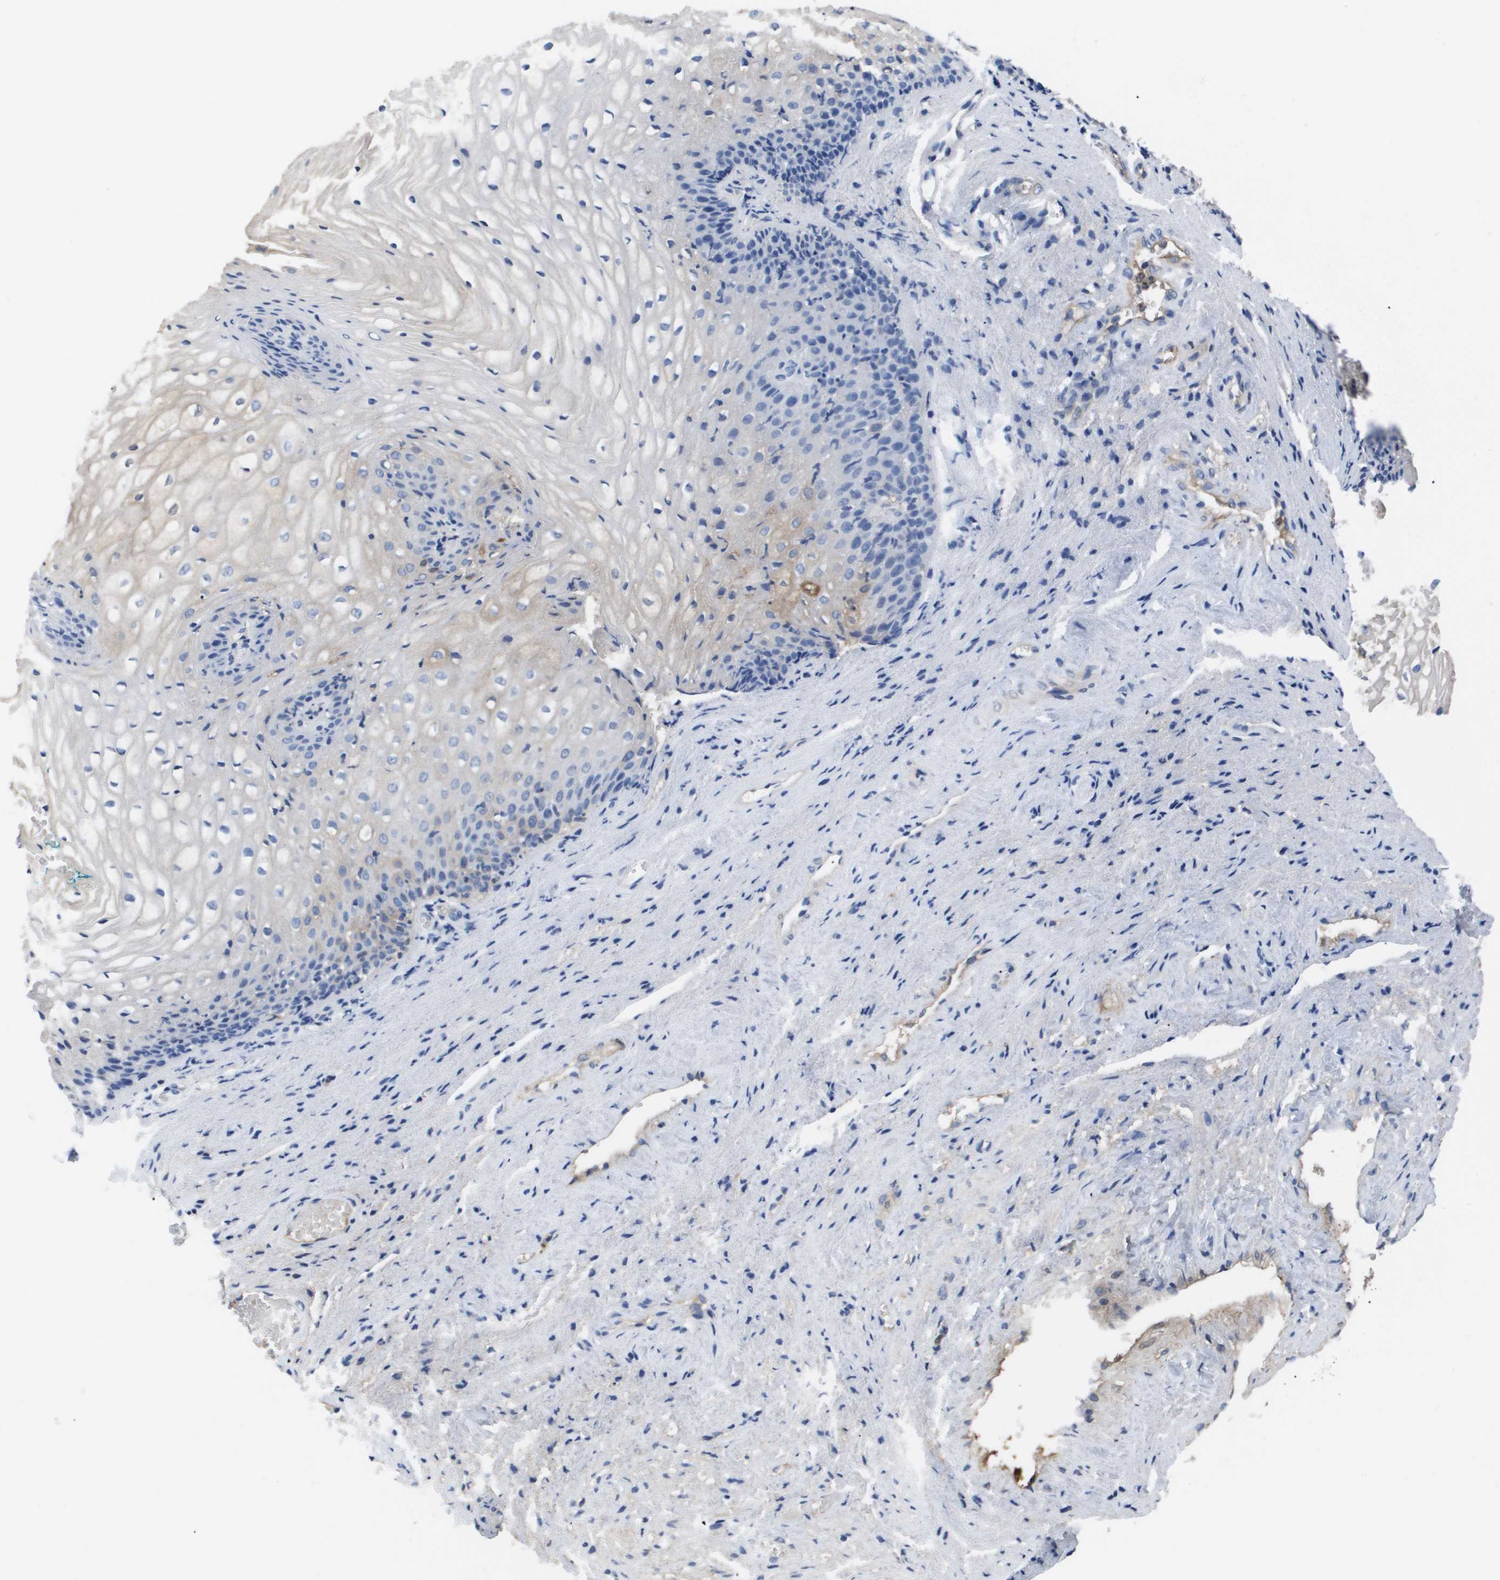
{"staining": {"intensity": "weak", "quantity": "25%-75%", "location": "cytoplasmic/membranous"}, "tissue": "vagina", "cell_type": "Squamous epithelial cells", "image_type": "normal", "snomed": [{"axis": "morphology", "description": "Normal tissue, NOS"}, {"axis": "topography", "description": "Vagina"}], "caption": "An immunohistochemistry micrograph of unremarkable tissue is shown. Protein staining in brown labels weak cytoplasmic/membranous positivity in vagina within squamous epithelial cells. Nuclei are stained in blue.", "gene": "SERPINA6", "patient": {"sex": "female", "age": 34}}